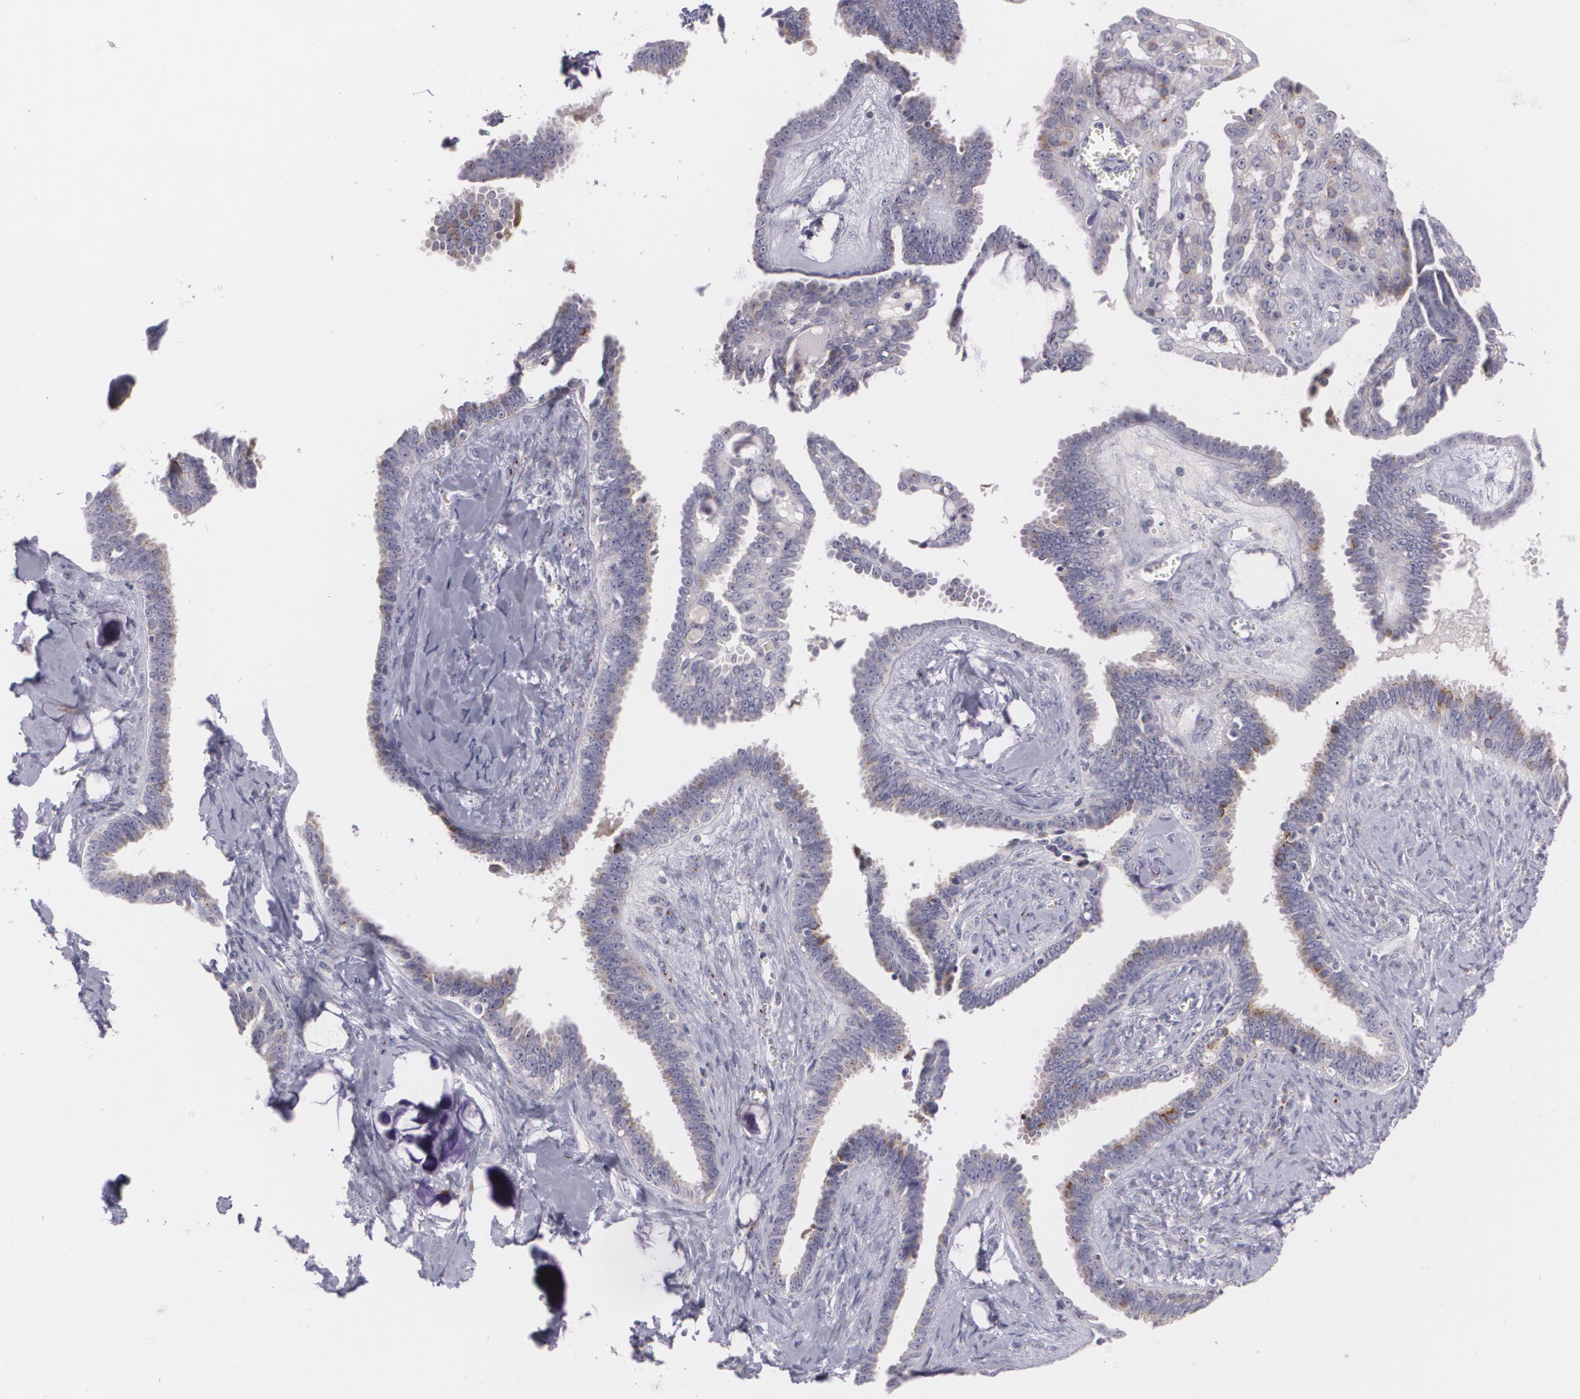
{"staining": {"intensity": "moderate", "quantity": "<25%", "location": "cytoplasmic/membranous"}, "tissue": "ovarian cancer", "cell_type": "Tumor cells", "image_type": "cancer", "snomed": [{"axis": "morphology", "description": "Cystadenocarcinoma, serous, NOS"}, {"axis": "topography", "description": "Ovary"}], "caption": "Moderate cytoplasmic/membranous protein staining is appreciated in approximately <25% of tumor cells in serous cystadenocarcinoma (ovarian).", "gene": "CILK1", "patient": {"sex": "female", "age": 71}}